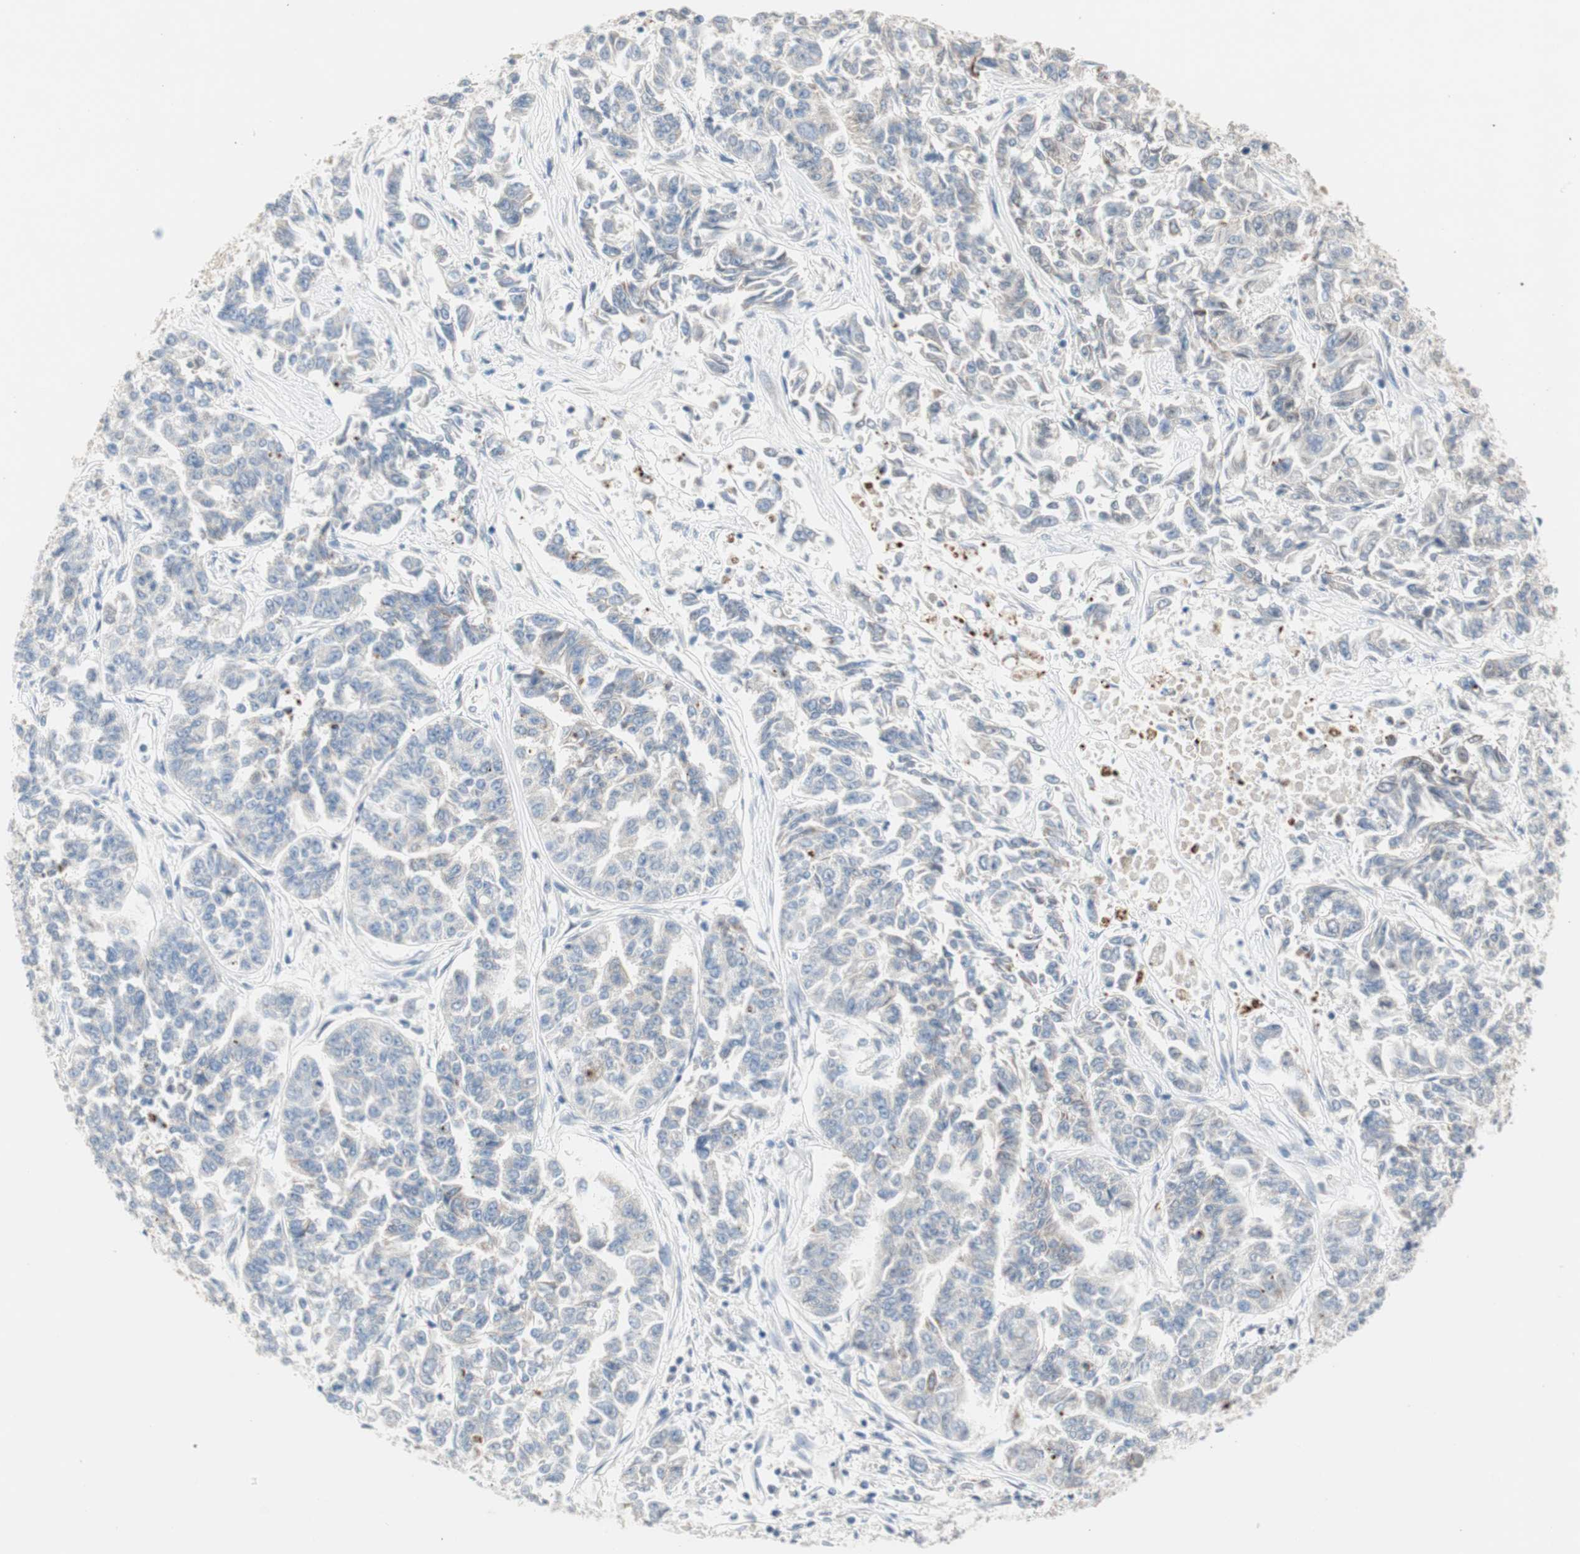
{"staining": {"intensity": "weak", "quantity": "<25%", "location": "cytoplasmic/membranous"}, "tissue": "lung cancer", "cell_type": "Tumor cells", "image_type": "cancer", "snomed": [{"axis": "morphology", "description": "Adenocarcinoma, NOS"}, {"axis": "topography", "description": "Lung"}], "caption": "This is an IHC image of lung cancer (adenocarcinoma). There is no staining in tumor cells.", "gene": "PDZK1", "patient": {"sex": "male", "age": 84}}